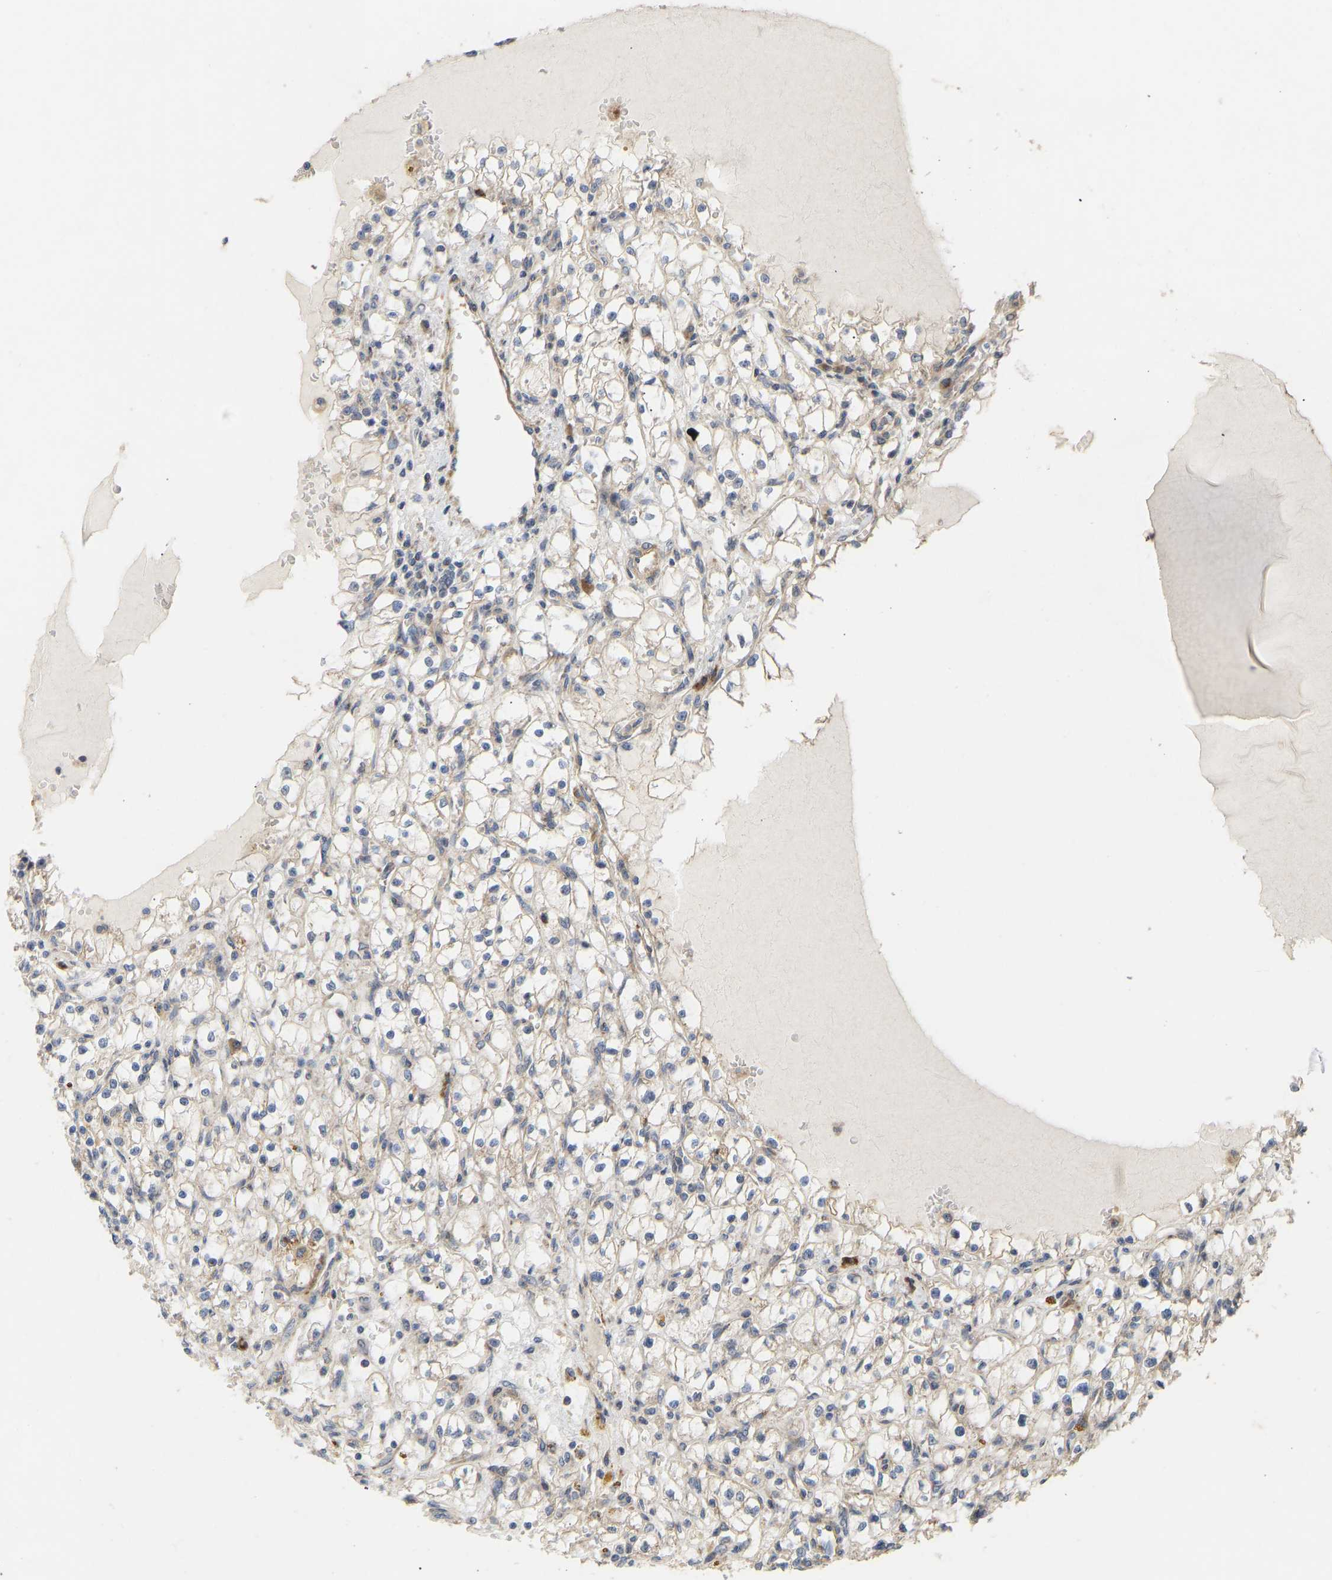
{"staining": {"intensity": "negative", "quantity": "none", "location": "none"}, "tissue": "renal cancer", "cell_type": "Tumor cells", "image_type": "cancer", "snomed": [{"axis": "morphology", "description": "Adenocarcinoma, NOS"}, {"axis": "topography", "description": "Kidney"}], "caption": "Renal cancer was stained to show a protein in brown. There is no significant expression in tumor cells.", "gene": "HACD2", "patient": {"sex": "female", "age": 52}}